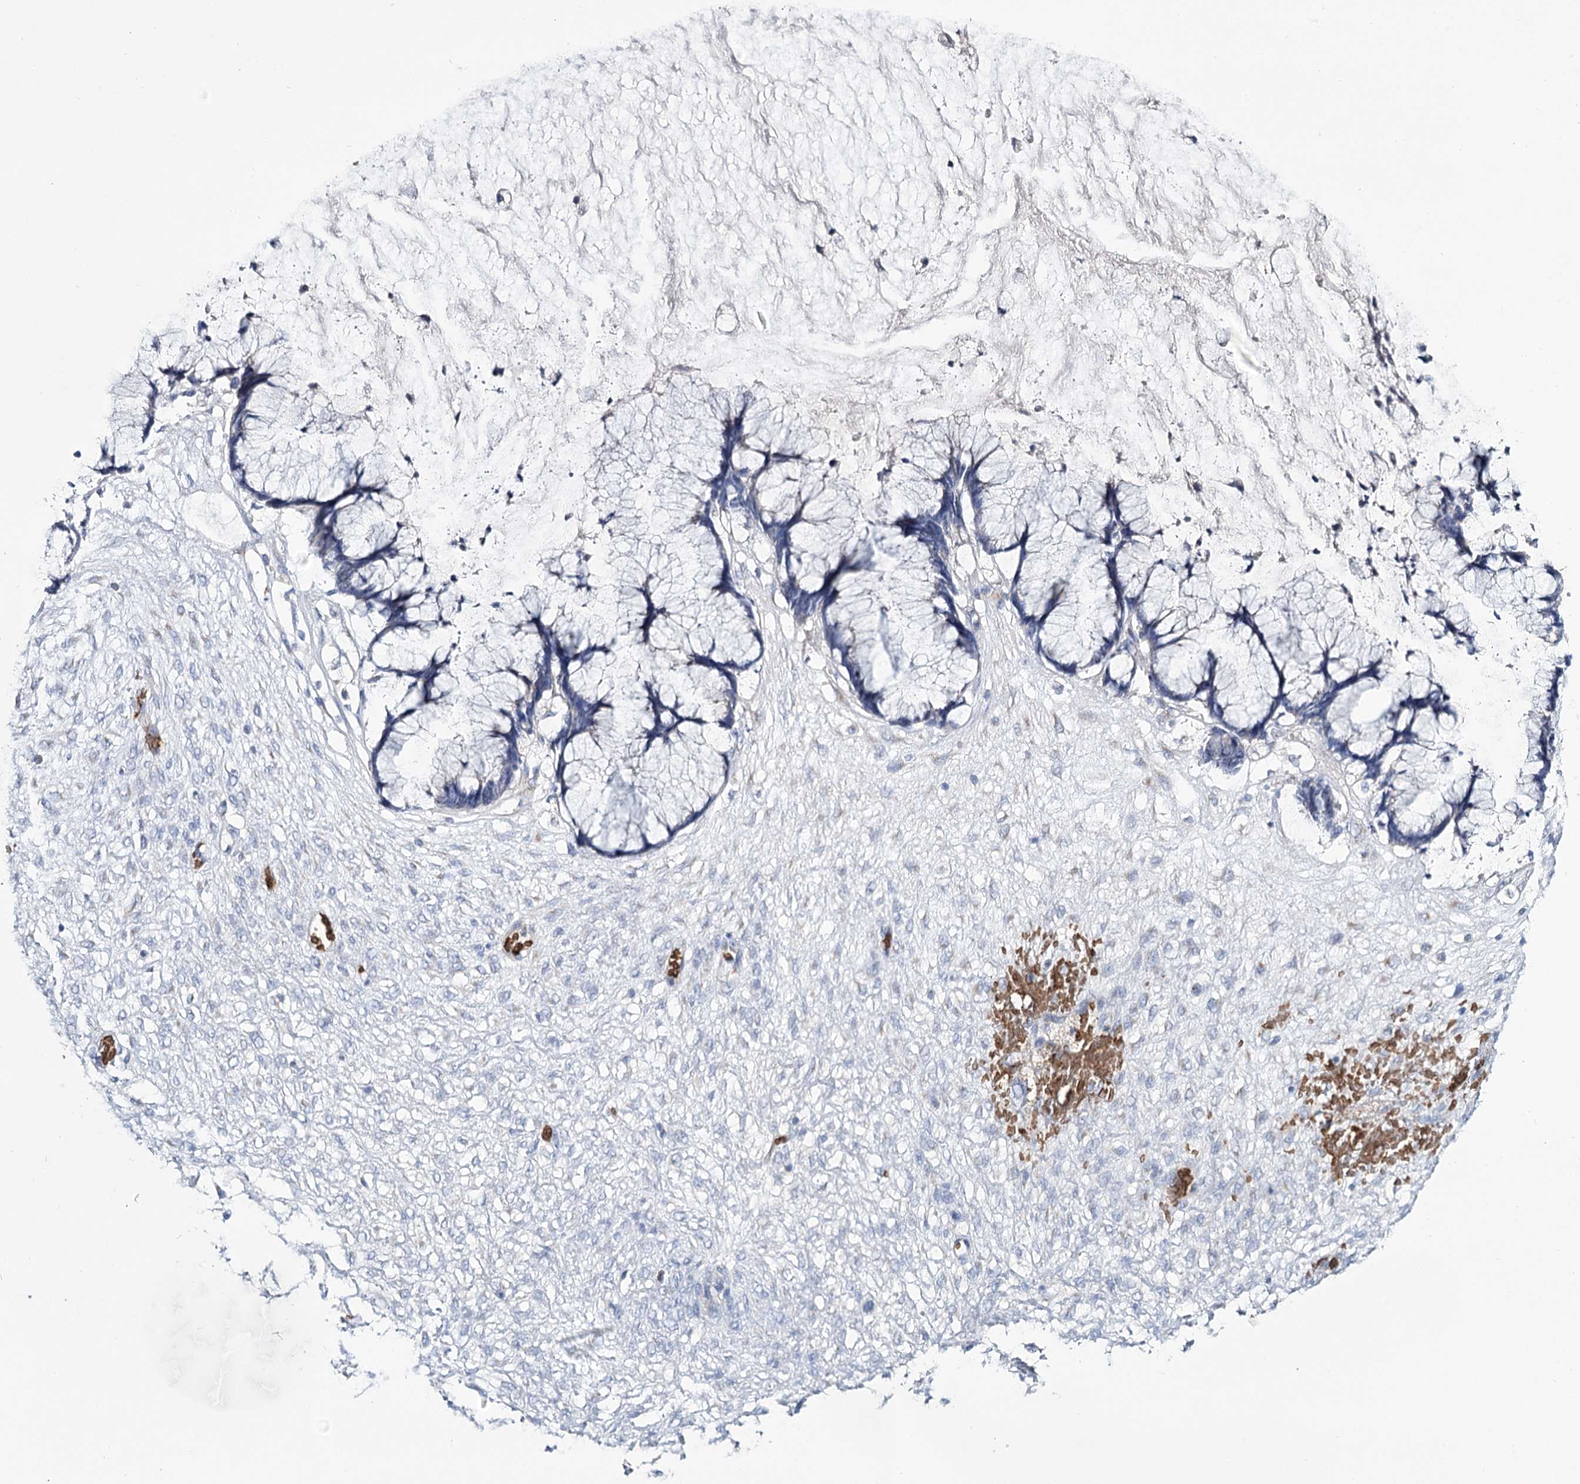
{"staining": {"intensity": "negative", "quantity": "none", "location": "none"}, "tissue": "ovarian cancer", "cell_type": "Tumor cells", "image_type": "cancer", "snomed": [{"axis": "morphology", "description": "Cystadenocarcinoma, mucinous, NOS"}, {"axis": "topography", "description": "Ovary"}], "caption": "IHC histopathology image of neoplastic tissue: ovarian mucinous cystadenocarcinoma stained with DAB shows no significant protein staining in tumor cells. (DAB (3,3'-diaminobenzidine) IHC, high magnification).", "gene": "GBF1", "patient": {"sex": "female", "age": 42}}